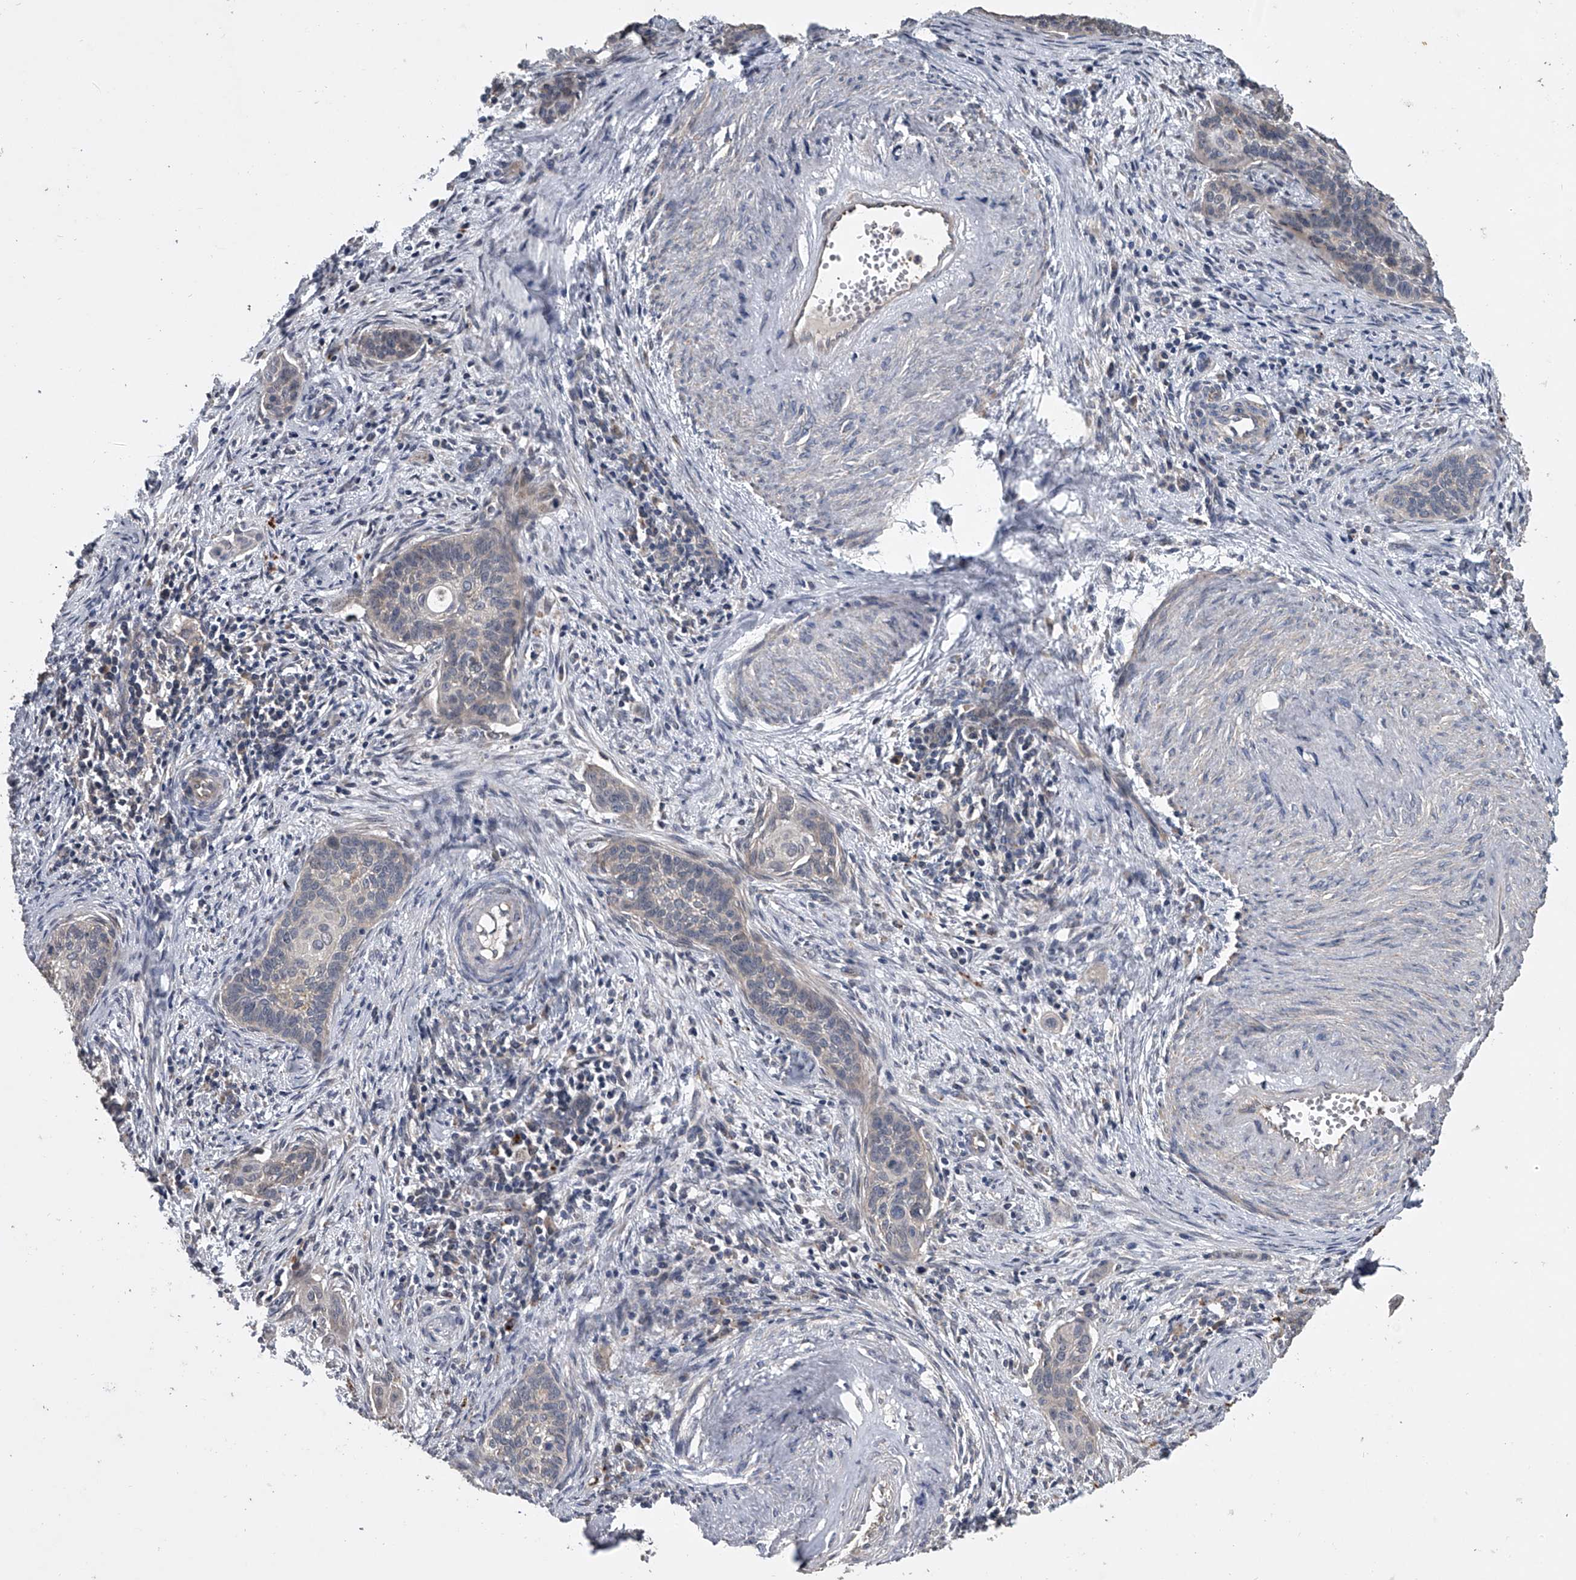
{"staining": {"intensity": "negative", "quantity": "none", "location": "none"}, "tissue": "cervical cancer", "cell_type": "Tumor cells", "image_type": "cancer", "snomed": [{"axis": "morphology", "description": "Squamous cell carcinoma, NOS"}, {"axis": "topography", "description": "Cervix"}], "caption": "This is an immunohistochemistry (IHC) histopathology image of cervical cancer. There is no positivity in tumor cells.", "gene": "DOCK9", "patient": {"sex": "female", "age": 33}}